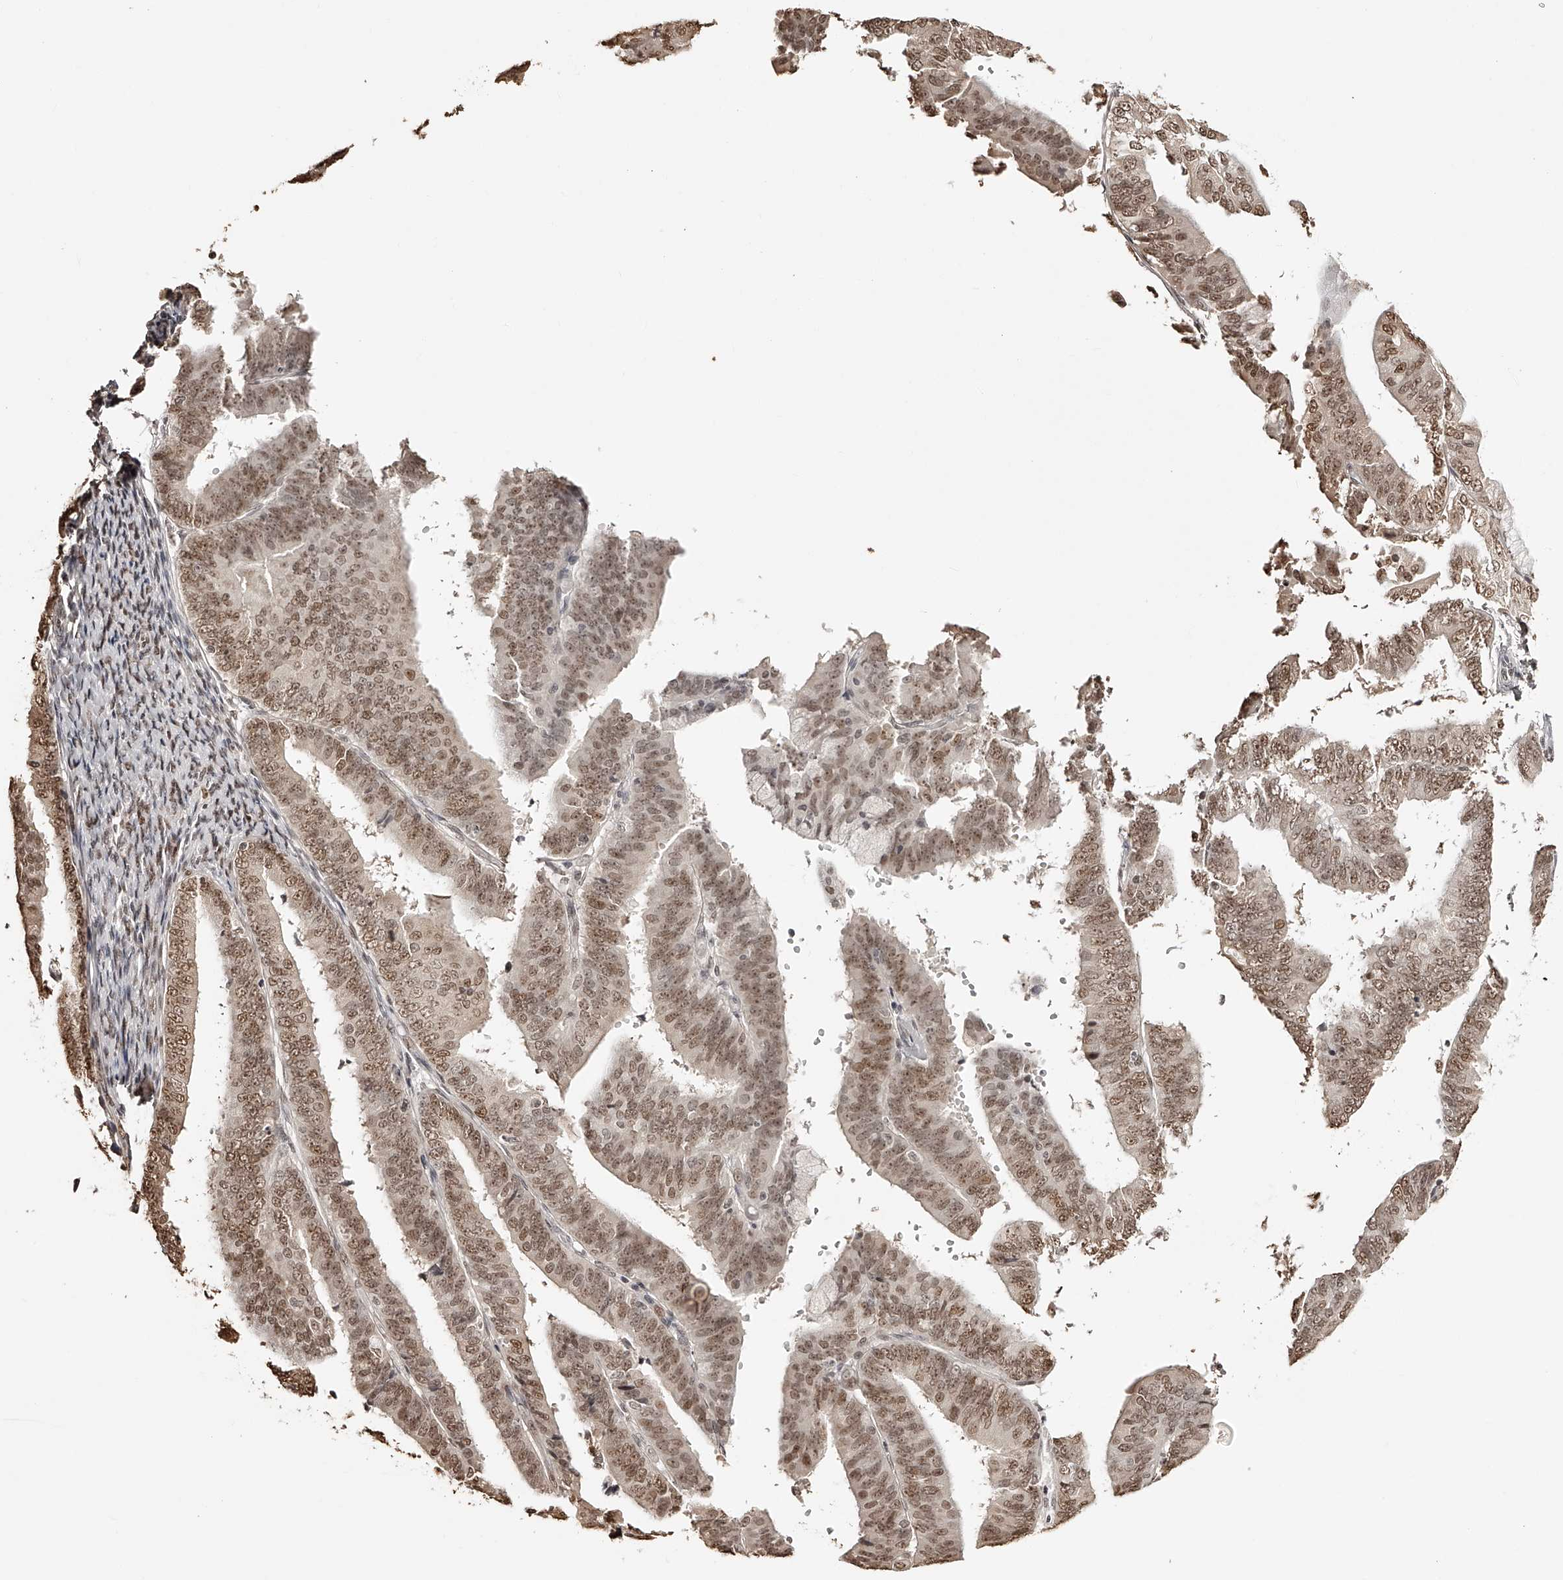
{"staining": {"intensity": "moderate", "quantity": ">75%", "location": "nuclear"}, "tissue": "endometrial cancer", "cell_type": "Tumor cells", "image_type": "cancer", "snomed": [{"axis": "morphology", "description": "Adenocarcinoma, NOS"}, {"axis": "topography", "description": "Endometrium"}], "caption": "The immunohistochemical stain labels moderate nuclear positivity in tumor cells of endometrial cancer tissue. The staining was performed using DAB to visualize the protein expression in brown, while the nuclei were stained in blue with hematoxylin (Magnification: 20x).", "gene": "ZNF503", "patient": {"sex": "female", "age": 63}}